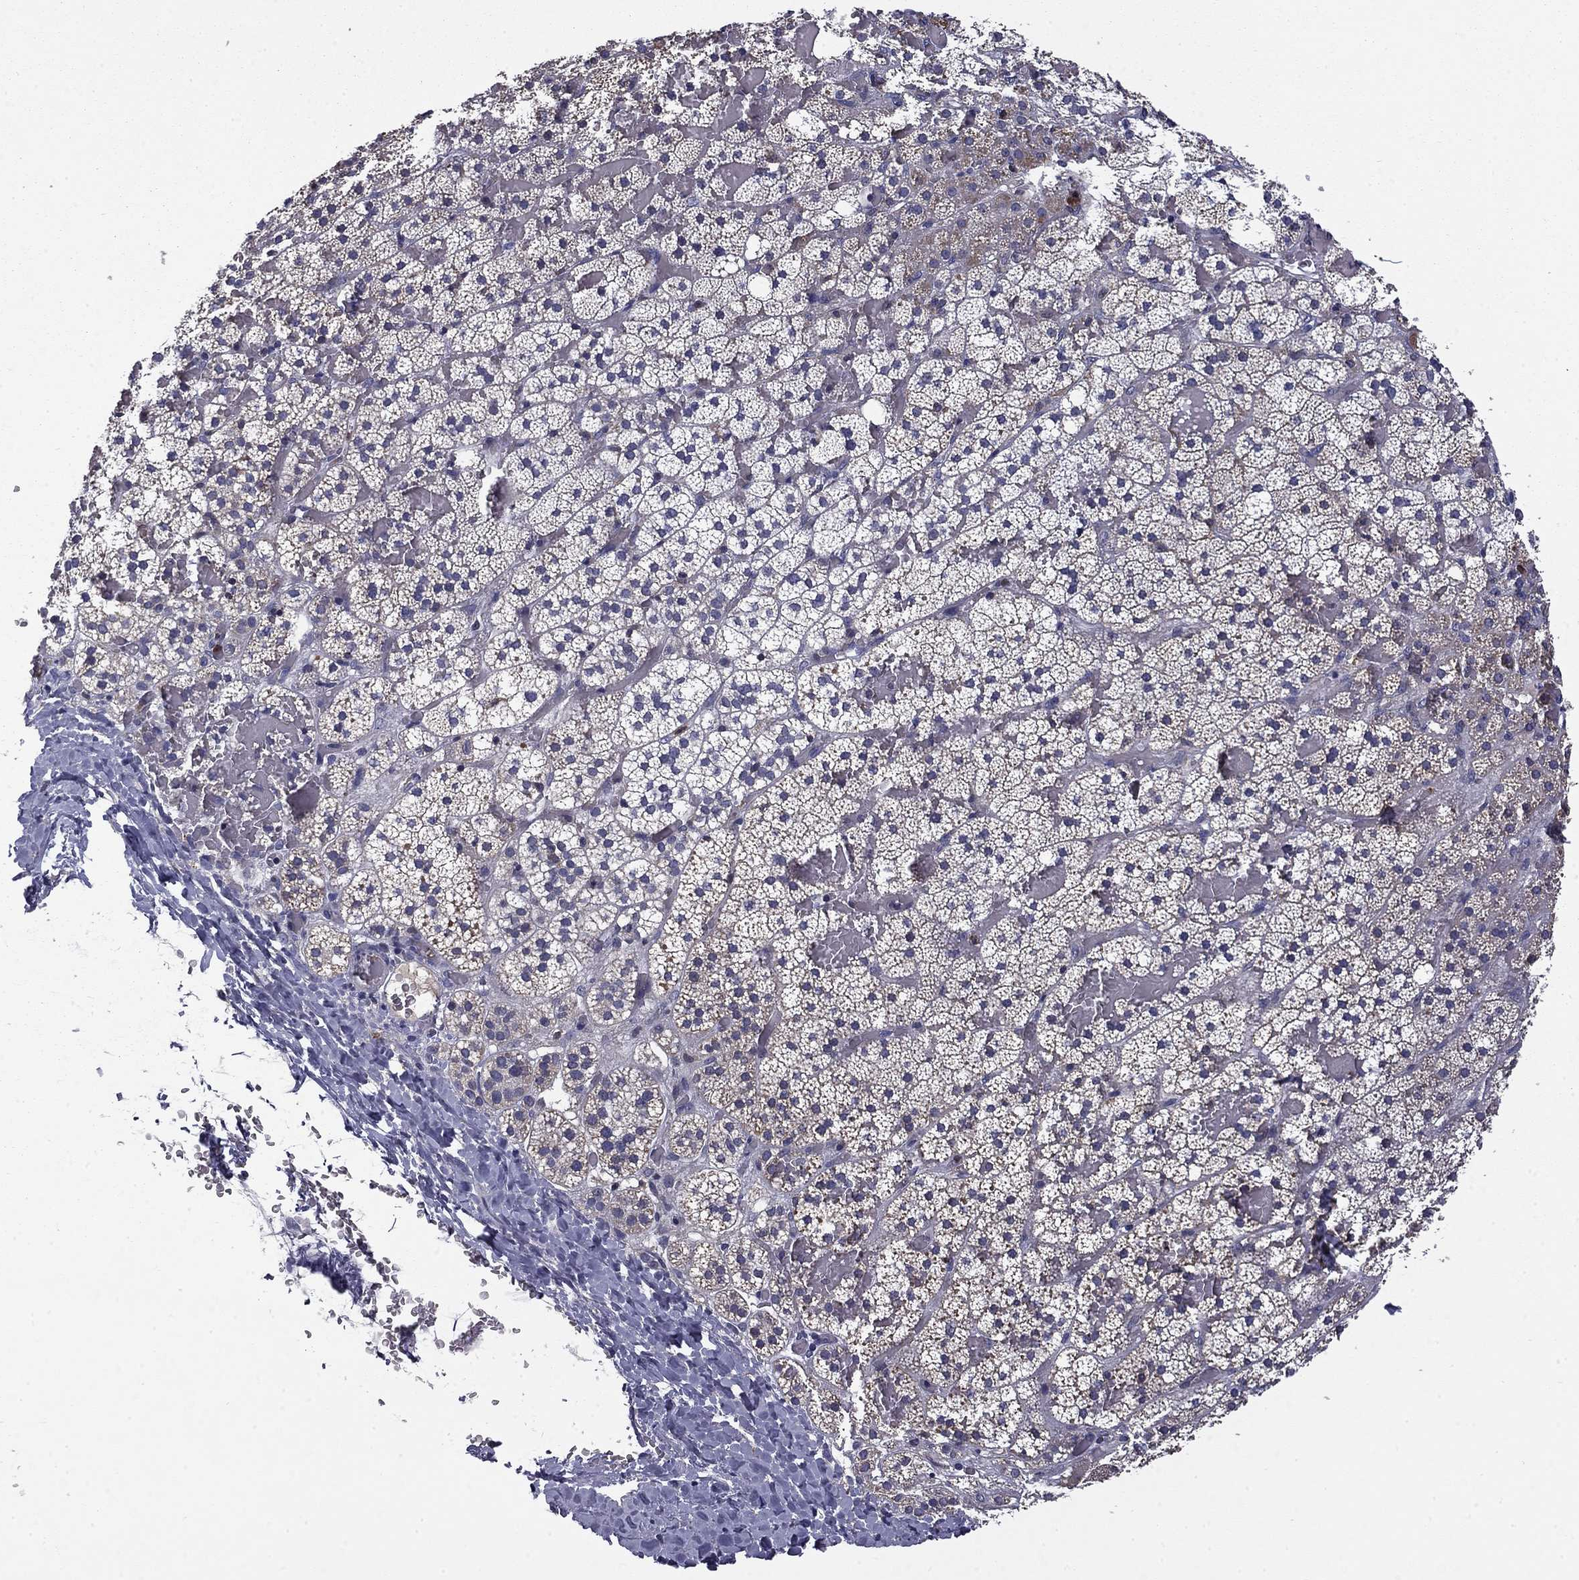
{"staining": {"intensity": "moderate", "quantity": "<25%", "location": "cytoplasmic/membranous"}, "tissue": "adrenal gland", "cell_type": "Glandular cells", "image_type": "normal", "snomed": [{"axis": "morphology", "description": "Normal tissue, NOS"}, {"axis": "topography", "description": "Adrenal gland"}], "caption": "Protein staining of unremarkable adrenal gland shows moderate cytoplasmic/membranous staining in approximately <25% of glandular cells. (DAB (3,3'-diaminobenzidine) IHC with brightfield microscopy, high magnification).", "gene": "CEACAM7", "patient": {"sex": "male", "age": 53}}